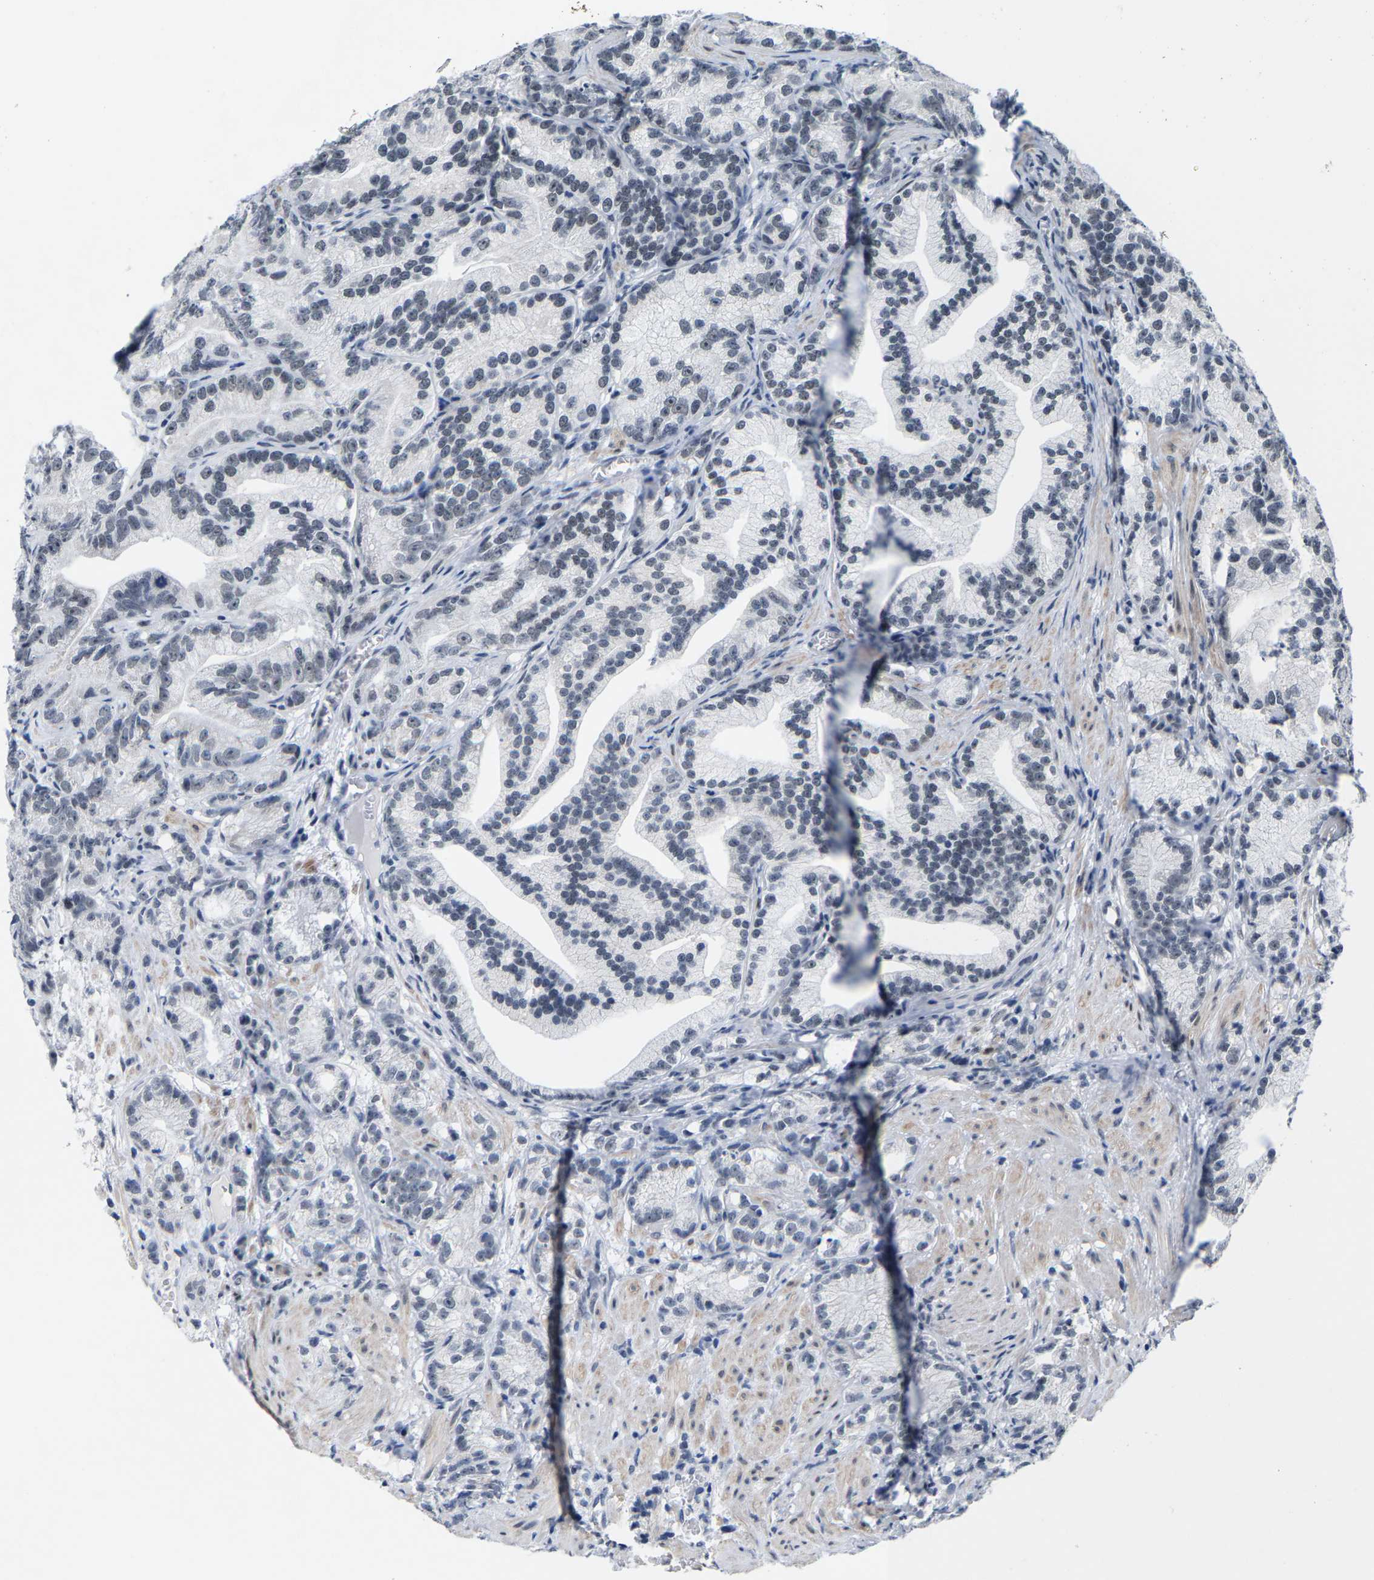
{"staining": {"intensity": "negative", "quantity": "none", "location": "none"}, "tissue": "prostate cancer", "cell_type": "Tumor cells", "image_type": "cancer", "snomed": [{"axis": "morphology", "description": "Adenocarcinoma, Low grade"}, {"axis": "topography", "description": "Prostate"}], "caption": "Immunohistochemistry (IHC) image of adenocarcinoma (low-grade) (prostate) stained for a protein (brown), which exhibits no positivity in tumor cells. The staining is performed using DAB (3,3'-diaminobenzidine) brown chromogen with nuclei counter-stained in using hematoxylin.", "gene": "SETD1B", "patient": {"sex": "male", "age": 89}}